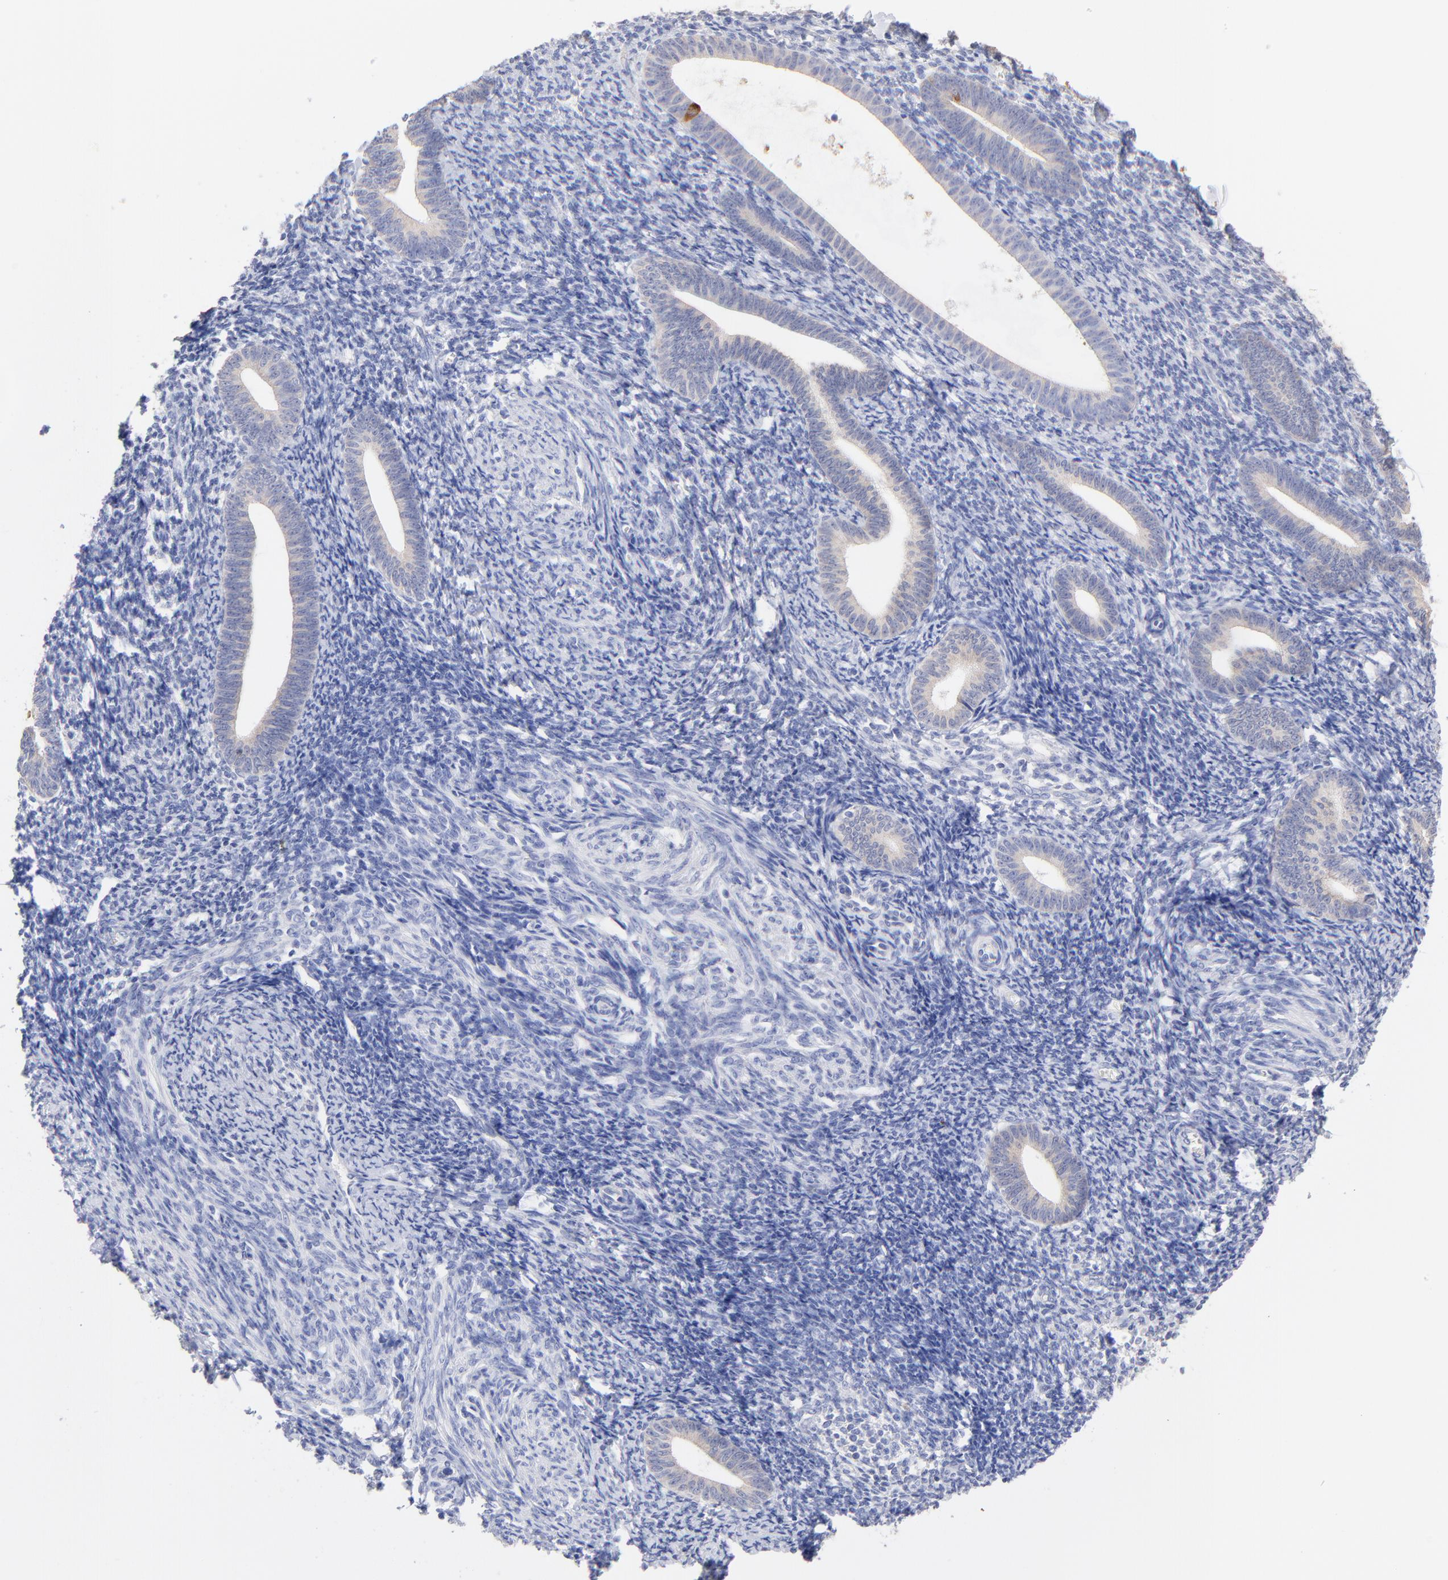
{"staining": {"intensity": "negative", "quantity": "none", "location": "none"}, "tissue": "endometrium", "cell_type": "Cells in endometrial stroma", "image_type": "normal", "snomed": [{"axis": "morphology", "description": "Normal tissue, NOS"}, {"axis": "topography", "description": "Endometrium"}], "caption": "The photomicrograph exhibits no significant positivity in cells in endometrial stroma of endometrium.", "gene": "CFAP57", "patient": {"sex": "female", "age": 57}}